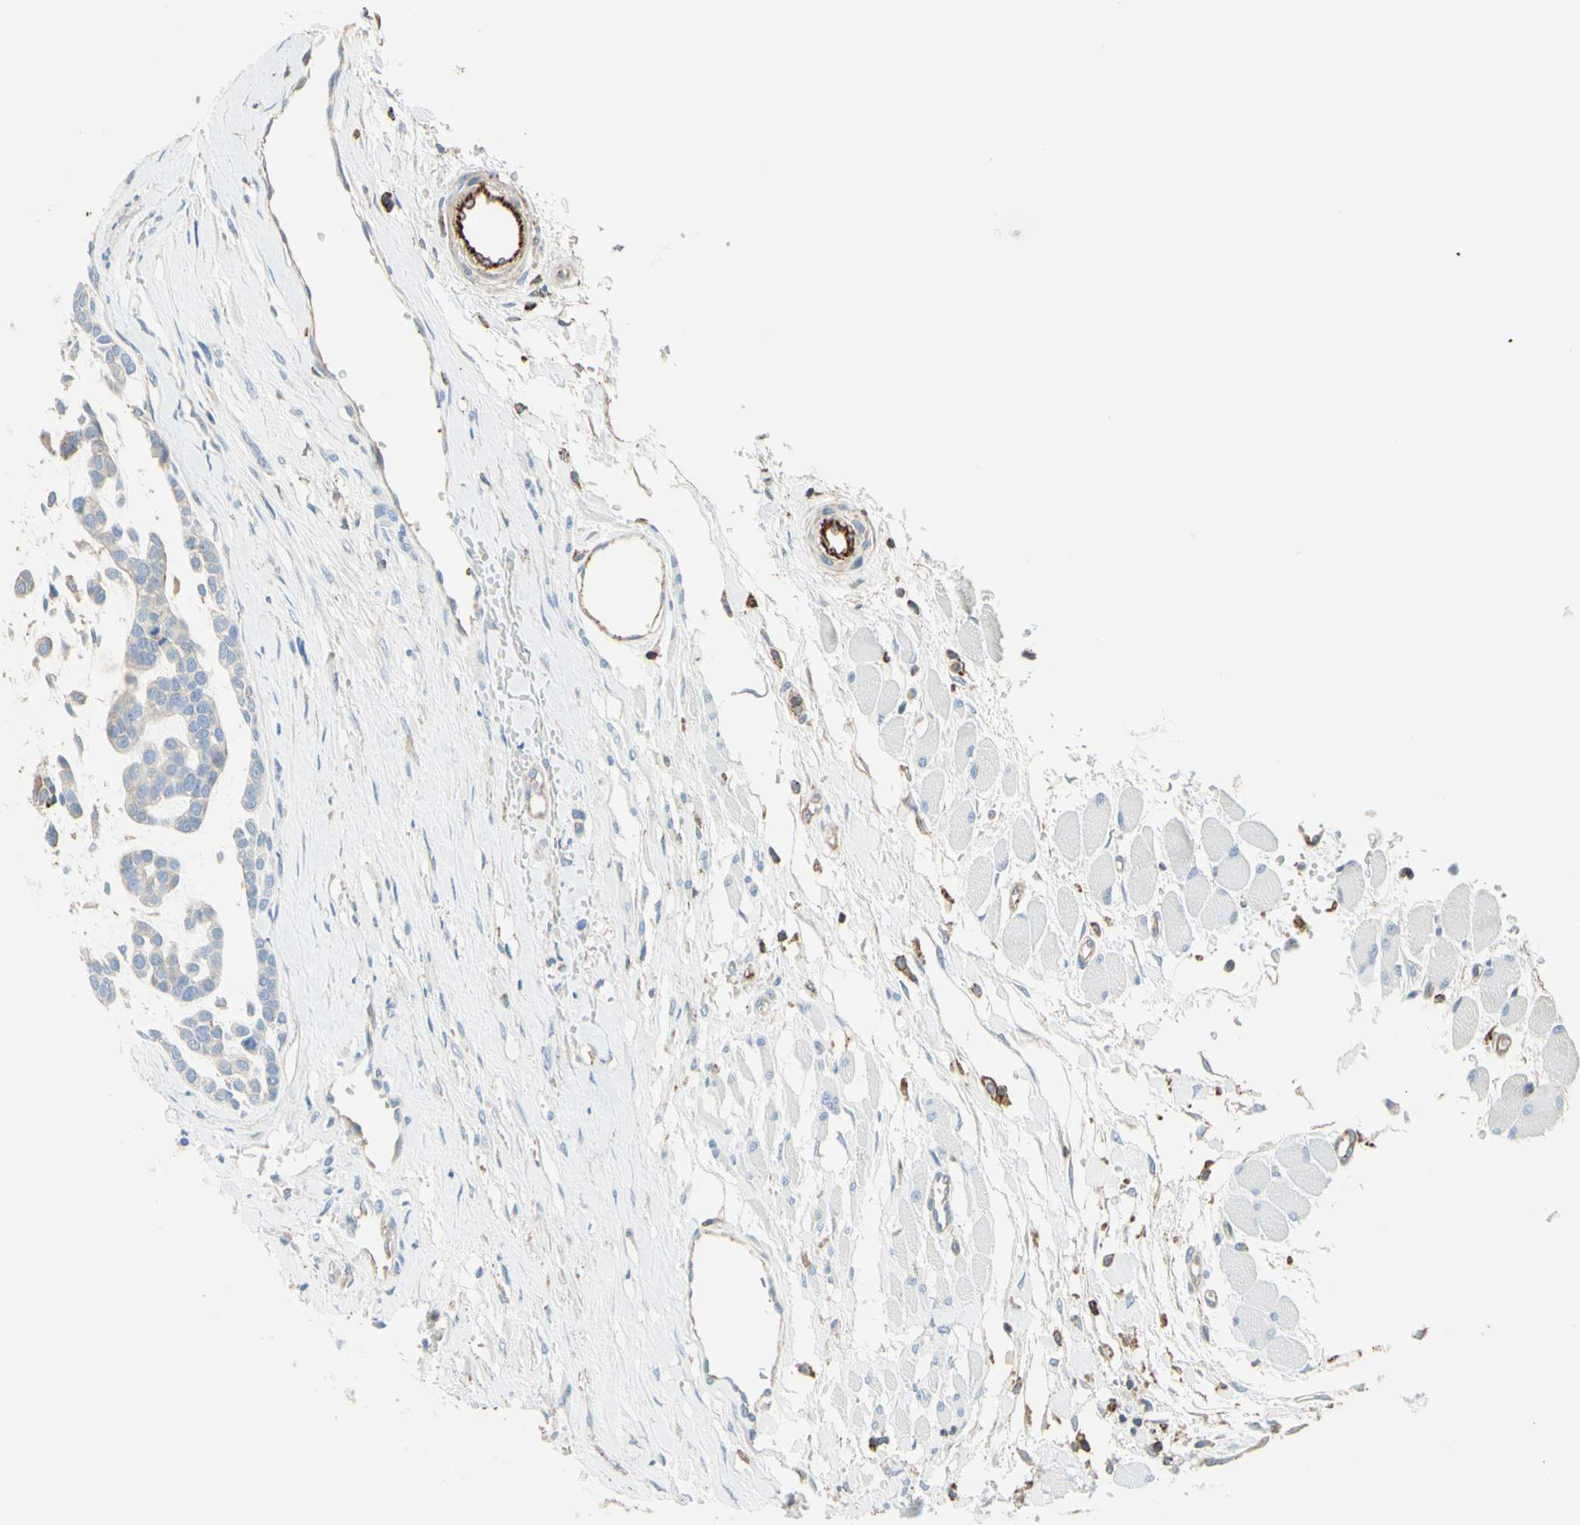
{"staining": {"intensity": "negative", "quantity": "none", "location": "none"}, "tissue": "head and neck cancer", "cell_type": "Tumor cells", "image_type": "cancer", "snomed": [{"axis": "morphology", "description": "Adenocarcinoma, NOS"}, {"axis": "morphology", "description": "Adenoma, NOS"}, {"axis": "topography", "description": "Head-Neck"}], "caption": "Adenoma (head and neck) stained for a protein using immunohistochemistry displays no expression tumor cells.", "gene": "SEMA4C", "patient": {"sex": "female", "age": 55}}